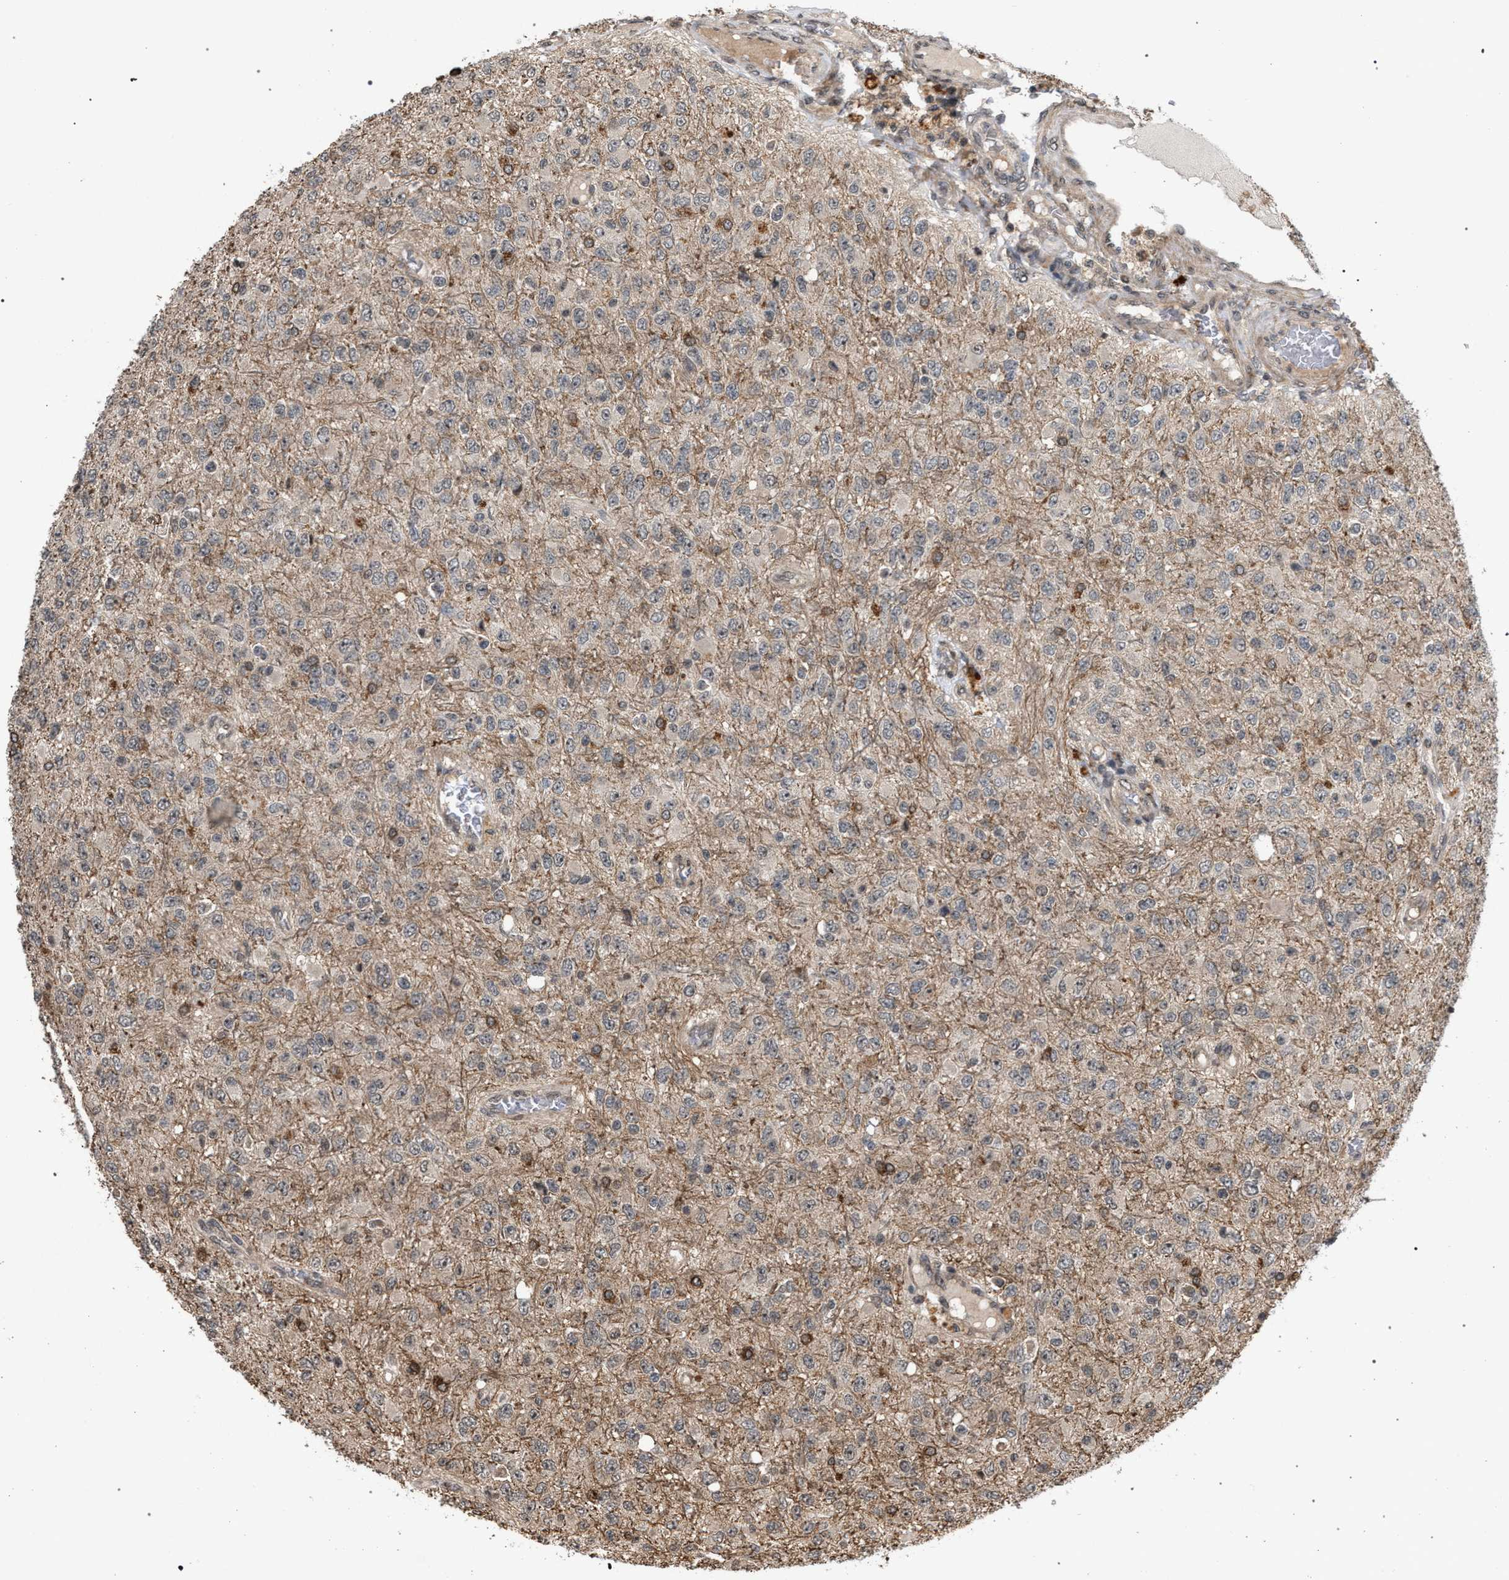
{"staining": {"intensity": "weak", "quantity": ">75%", "location": "cytoplasmic/membranous"}, "tissue": "glioma", "cell_type": "Tumor cells", "image_type": "cancer", "snomed": [{"axis": "morphology", "description": "Glioma, malignant, High grade"}, {"axis": "topography", "description": "pancreas cauda"}], "caption": "Tumor cells exhibit low levels of weak cytoplasmic/membranous positivity in about >75% of cells in human glioma. The staining was performed using DAB to visualize the protein expression in brown, while the nuclei were stained in blue with hematoxylin (Magnification: 20x).", "gene": "IRAK4", "patient": {"sex": "male", "age": 60}}